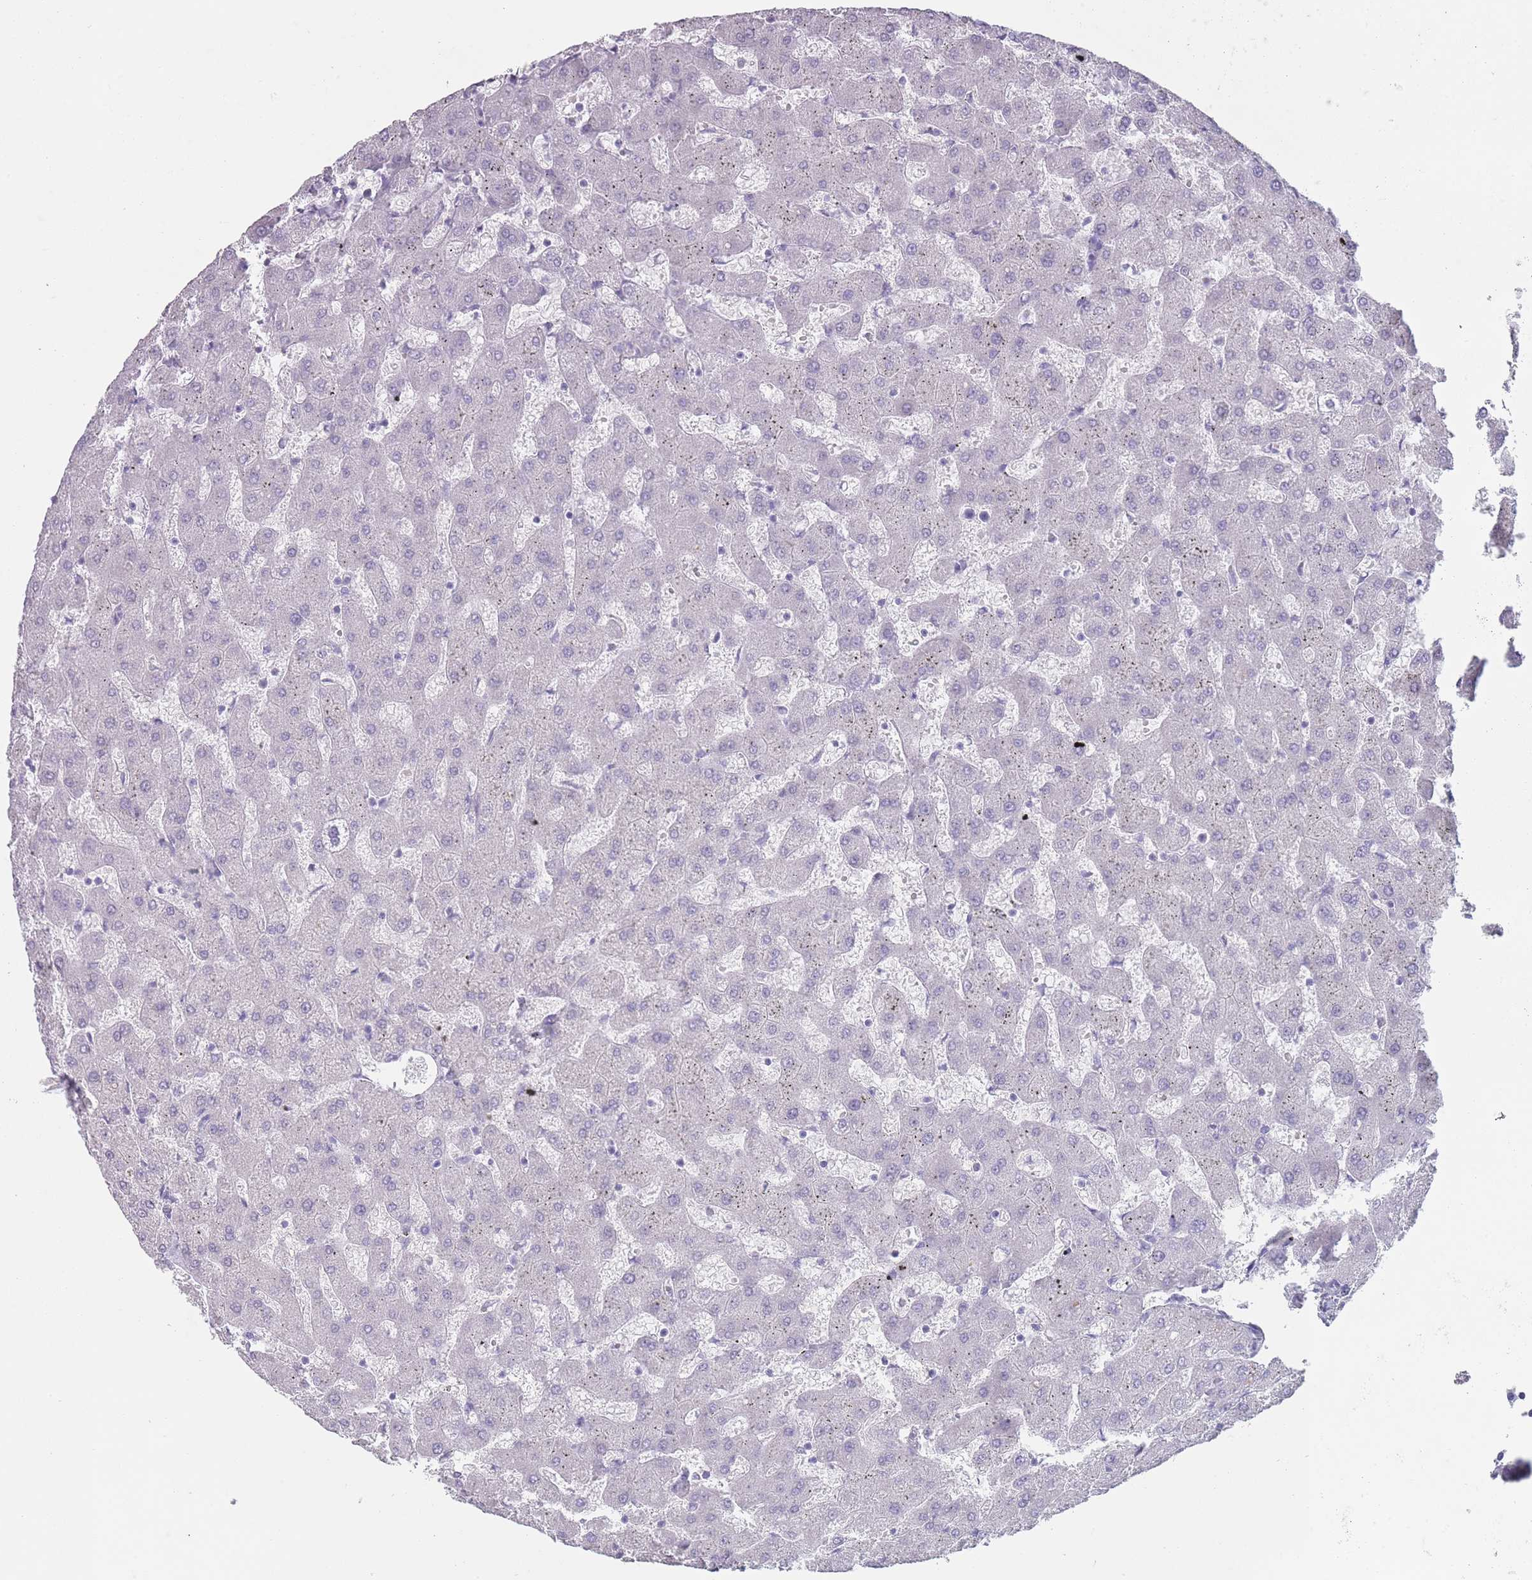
{"staining": {"intensity": "negative", "quantity": "none", "location": "none"}, "tissue": "liver", "cell_type": "Cholangiocytes", "image_type": "normal", "snomed": [{"axis": "morphology", "description": "Normal tissue, NOS"}, {"axis": "topography", "description": "Liver"}], "caption": "Liver was stained to show a protein in brown. There is no significant staining in cholangiocytes. (DAB IHC, high magnification).", "gene": "RHBG", "patient": {"sex": "female", "age": 63}}